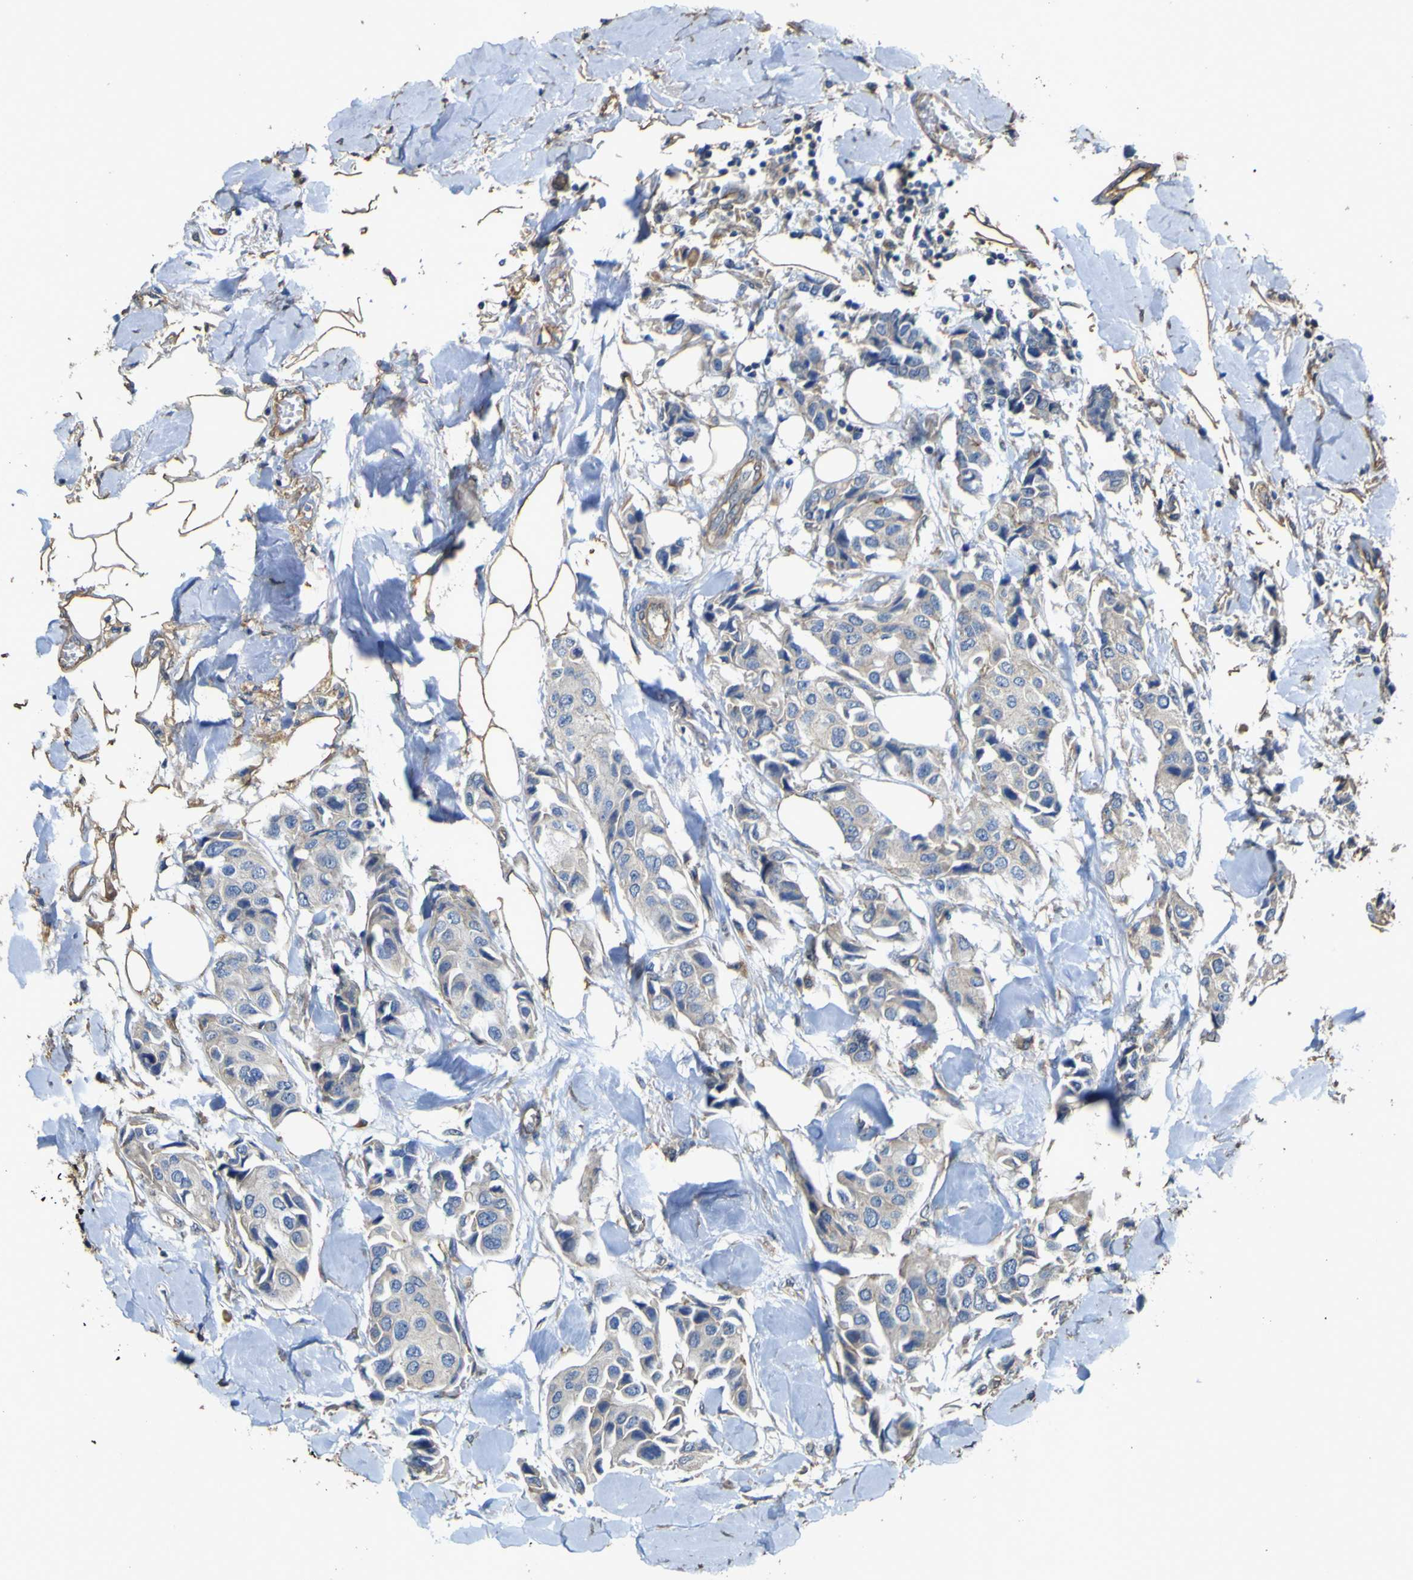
{"staining": {"intensity": "weak", "quantity": ">75%", "location": "cytoplasmic/membranous"}, "tissue": "breast cancer", "cell_type": "Tumor cells", "image_type": "cancer", "snomed": [{"axis": "morphology", "description": "Duct carcinoma"}, {"axis": "topography", "description": "Breast"}], "caption": "Brown immunohistochemical staining in breast invasive ductal carcinoma reveals weak cytoplasmic/membranous staining in approximately >75% of tumor cells. The protein is shown in brown color, while the nuclei are stained blue.", "gene": "TNFSF15", "patient": {"sex": "female", "age": 80}}